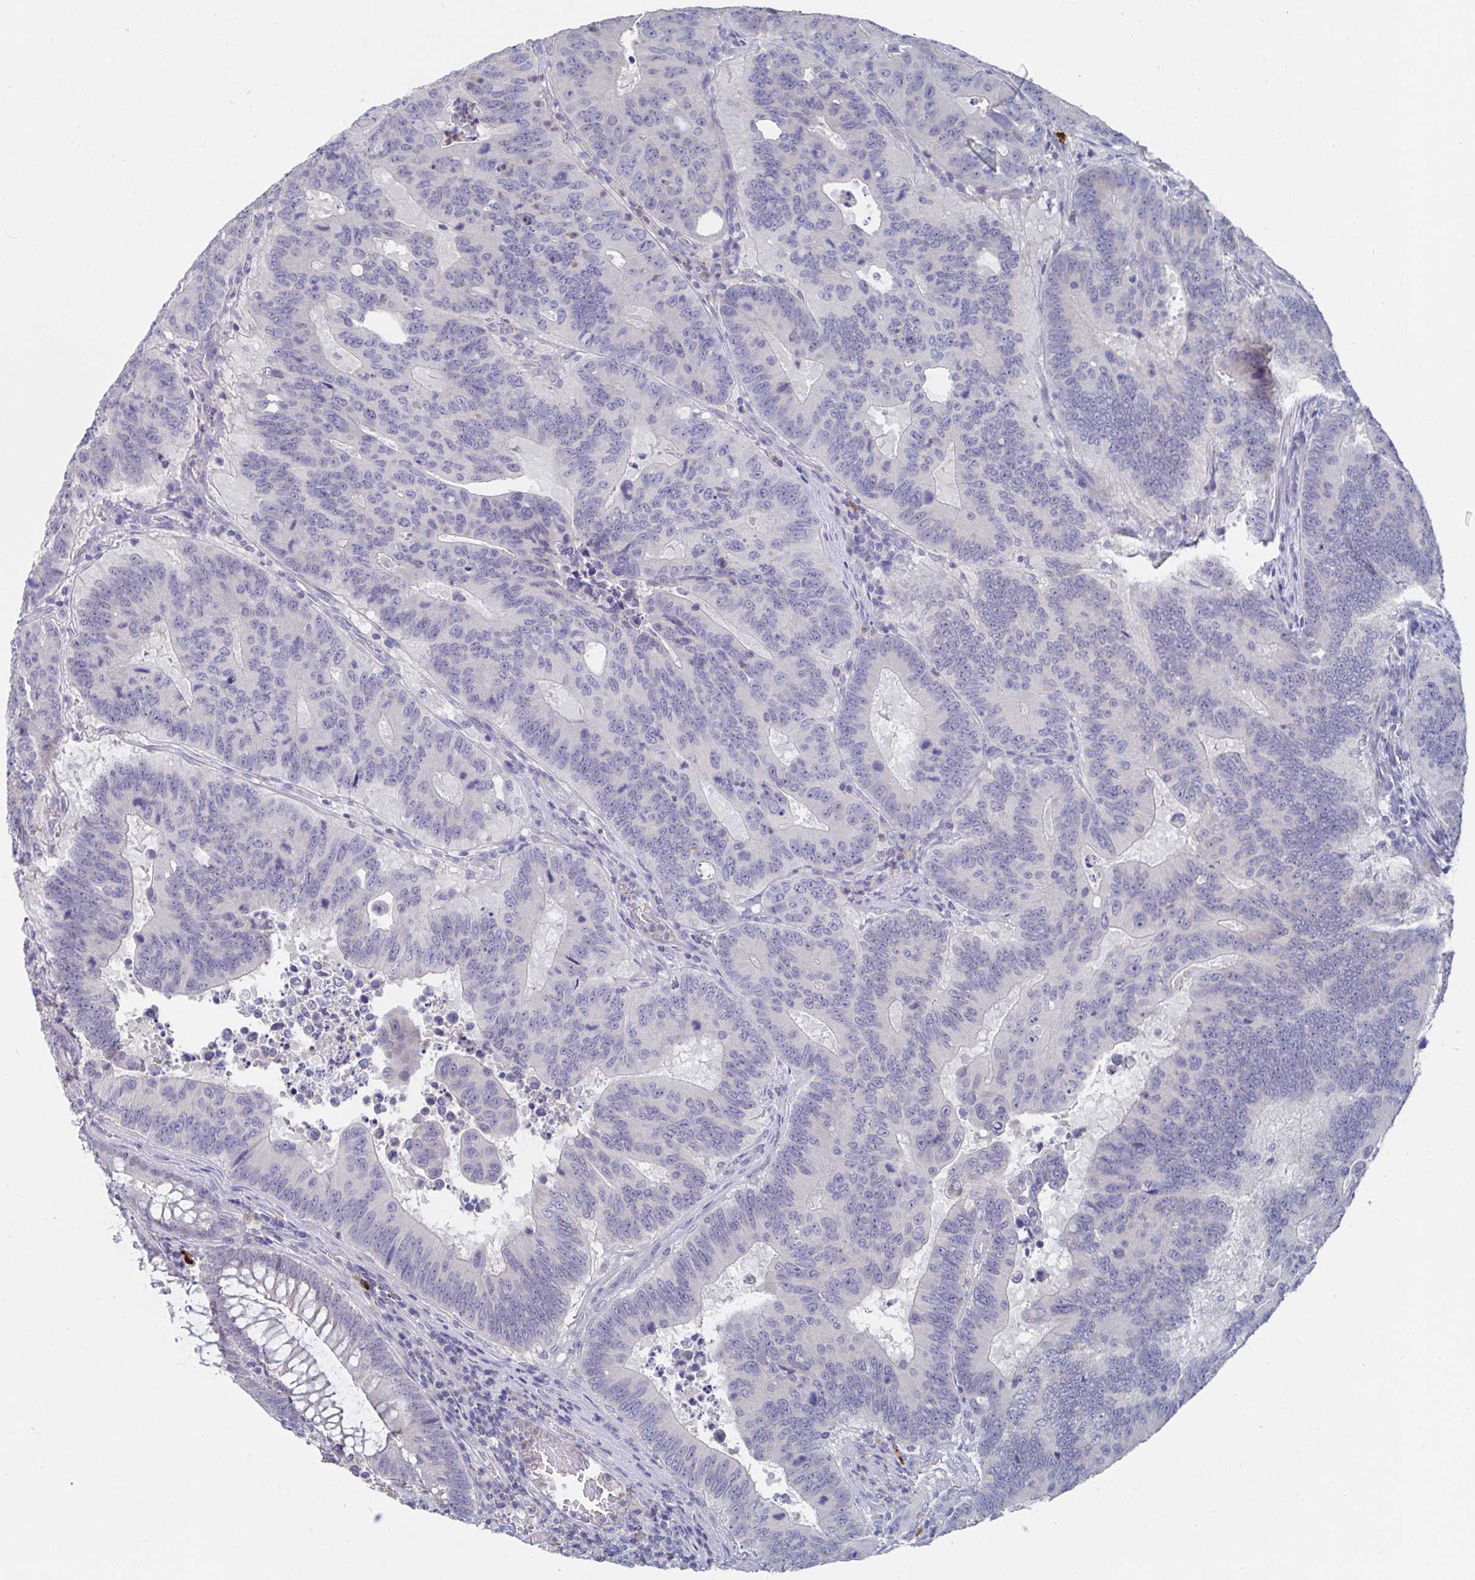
{"staining": {"intensity": "negative", "quantity": "none", "location": "none"}, "tissue": "colorectal cancer", "cell_type": "Tumor cells", "image_type": "cancer", "snomed": [{"axis": "morphology", "description": "Adenocarcinoma, NOS"}, {"axis": "topography", "description": "Colon"}], "caption": "This is a micrograph of immunohistochemistry (IHC) staining of adenocarcinoma (colorectal), which shows no positivity in tumor cells.", "gene": "KCNK5", "patient": {"sex": "male", "age": 62}}